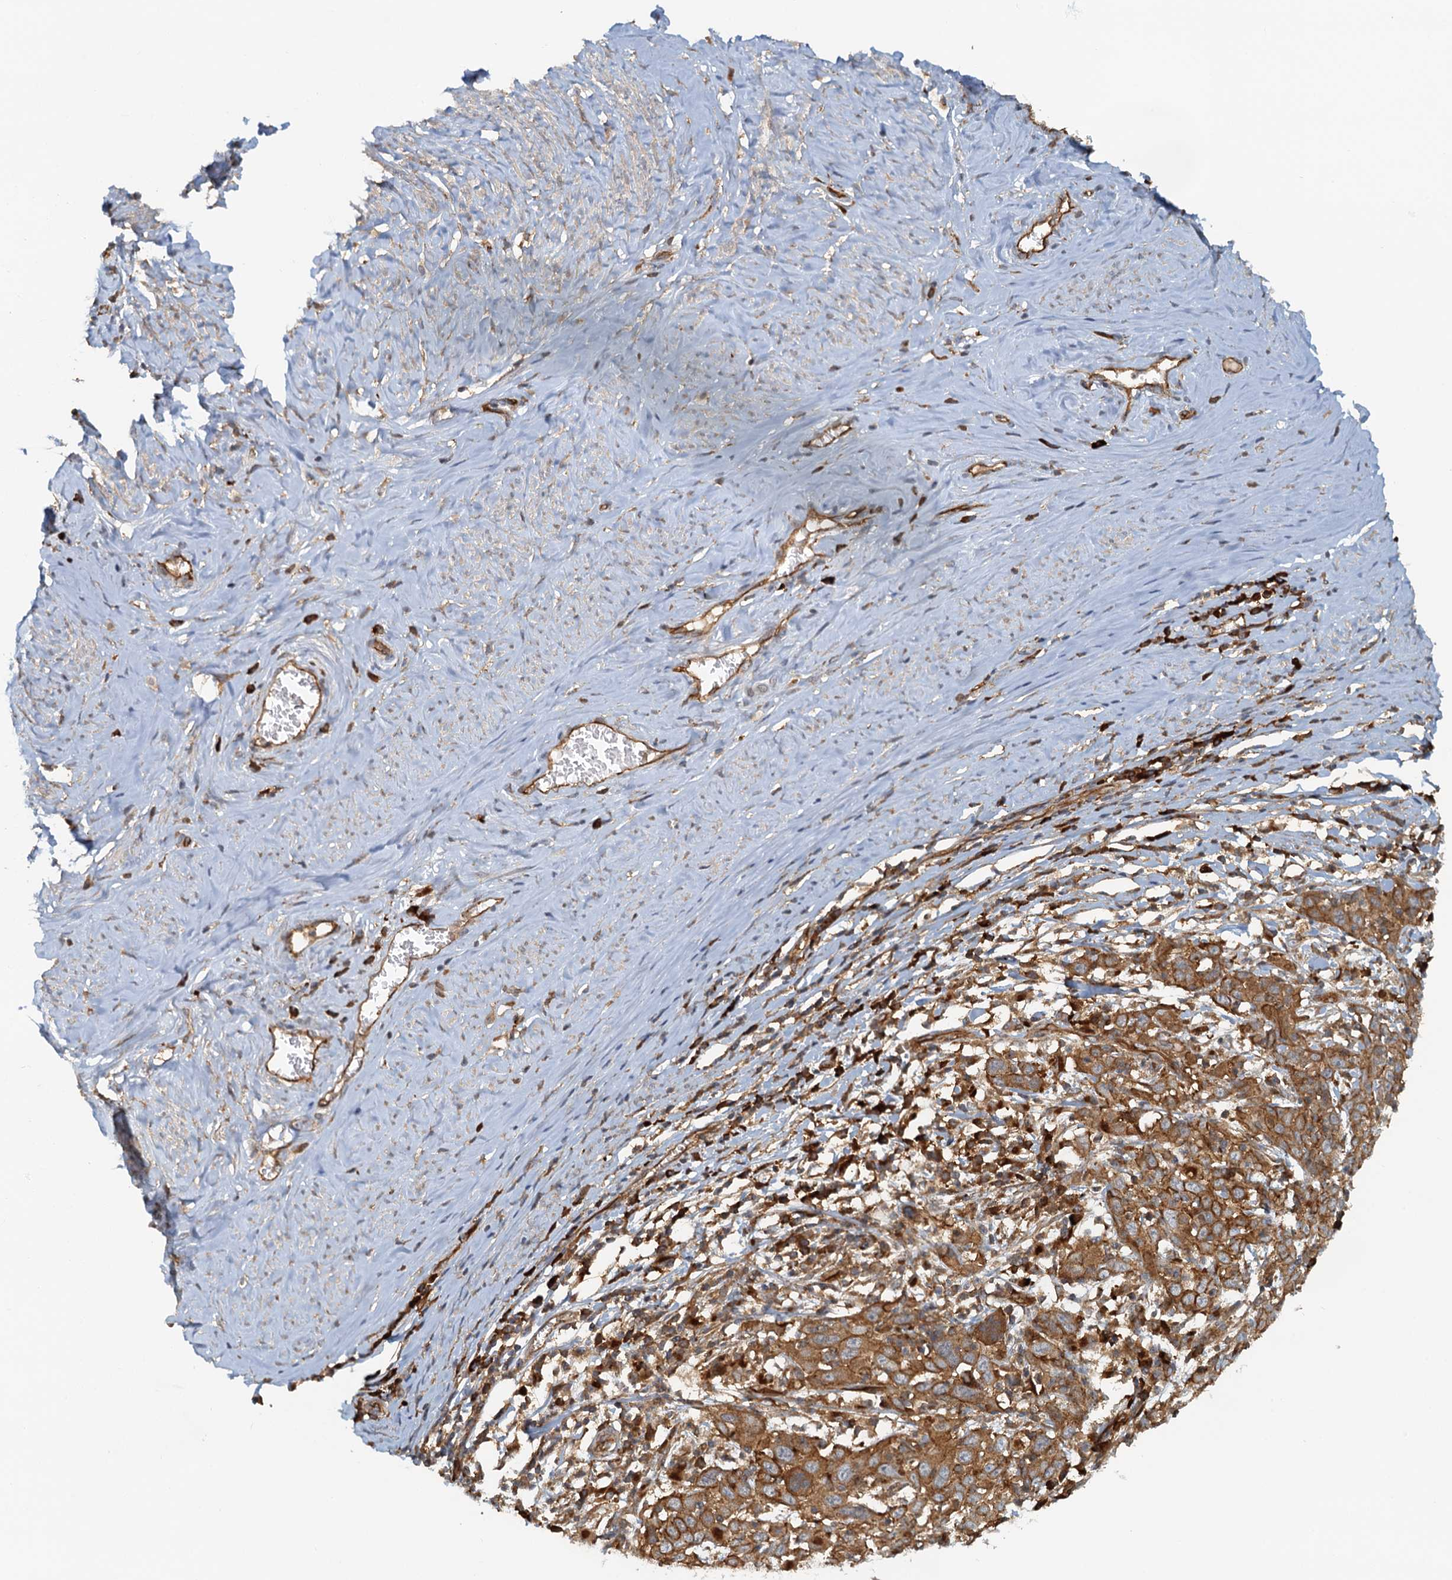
{"staining": {"intensity": "moderate", "quantity": ">75%", "location": "cytoplasmic/membranous"}, "tissue": "cervical cancer", "cell_type": "Tumor cells", "image_type": "cancer", "snomed": [{"axis": "morphology", "description": "Squamous cell carcinoma, NOS"}, {"axis": "topography", "description": "Cervix"}], "caption": "DAB (3,3'-diaminobenzidine) immunohistochemical staining of human cervical cancer (squamous cell carcinoma) reveals moderate cytoplasmic/membranous protein positivity in approximately >75% of tumor cells. (DAB IHC, brown staining for protein, blue staining for nuclei).", "gene": "NIPAL3", "patient": {"sex": "female", "age": 46}}